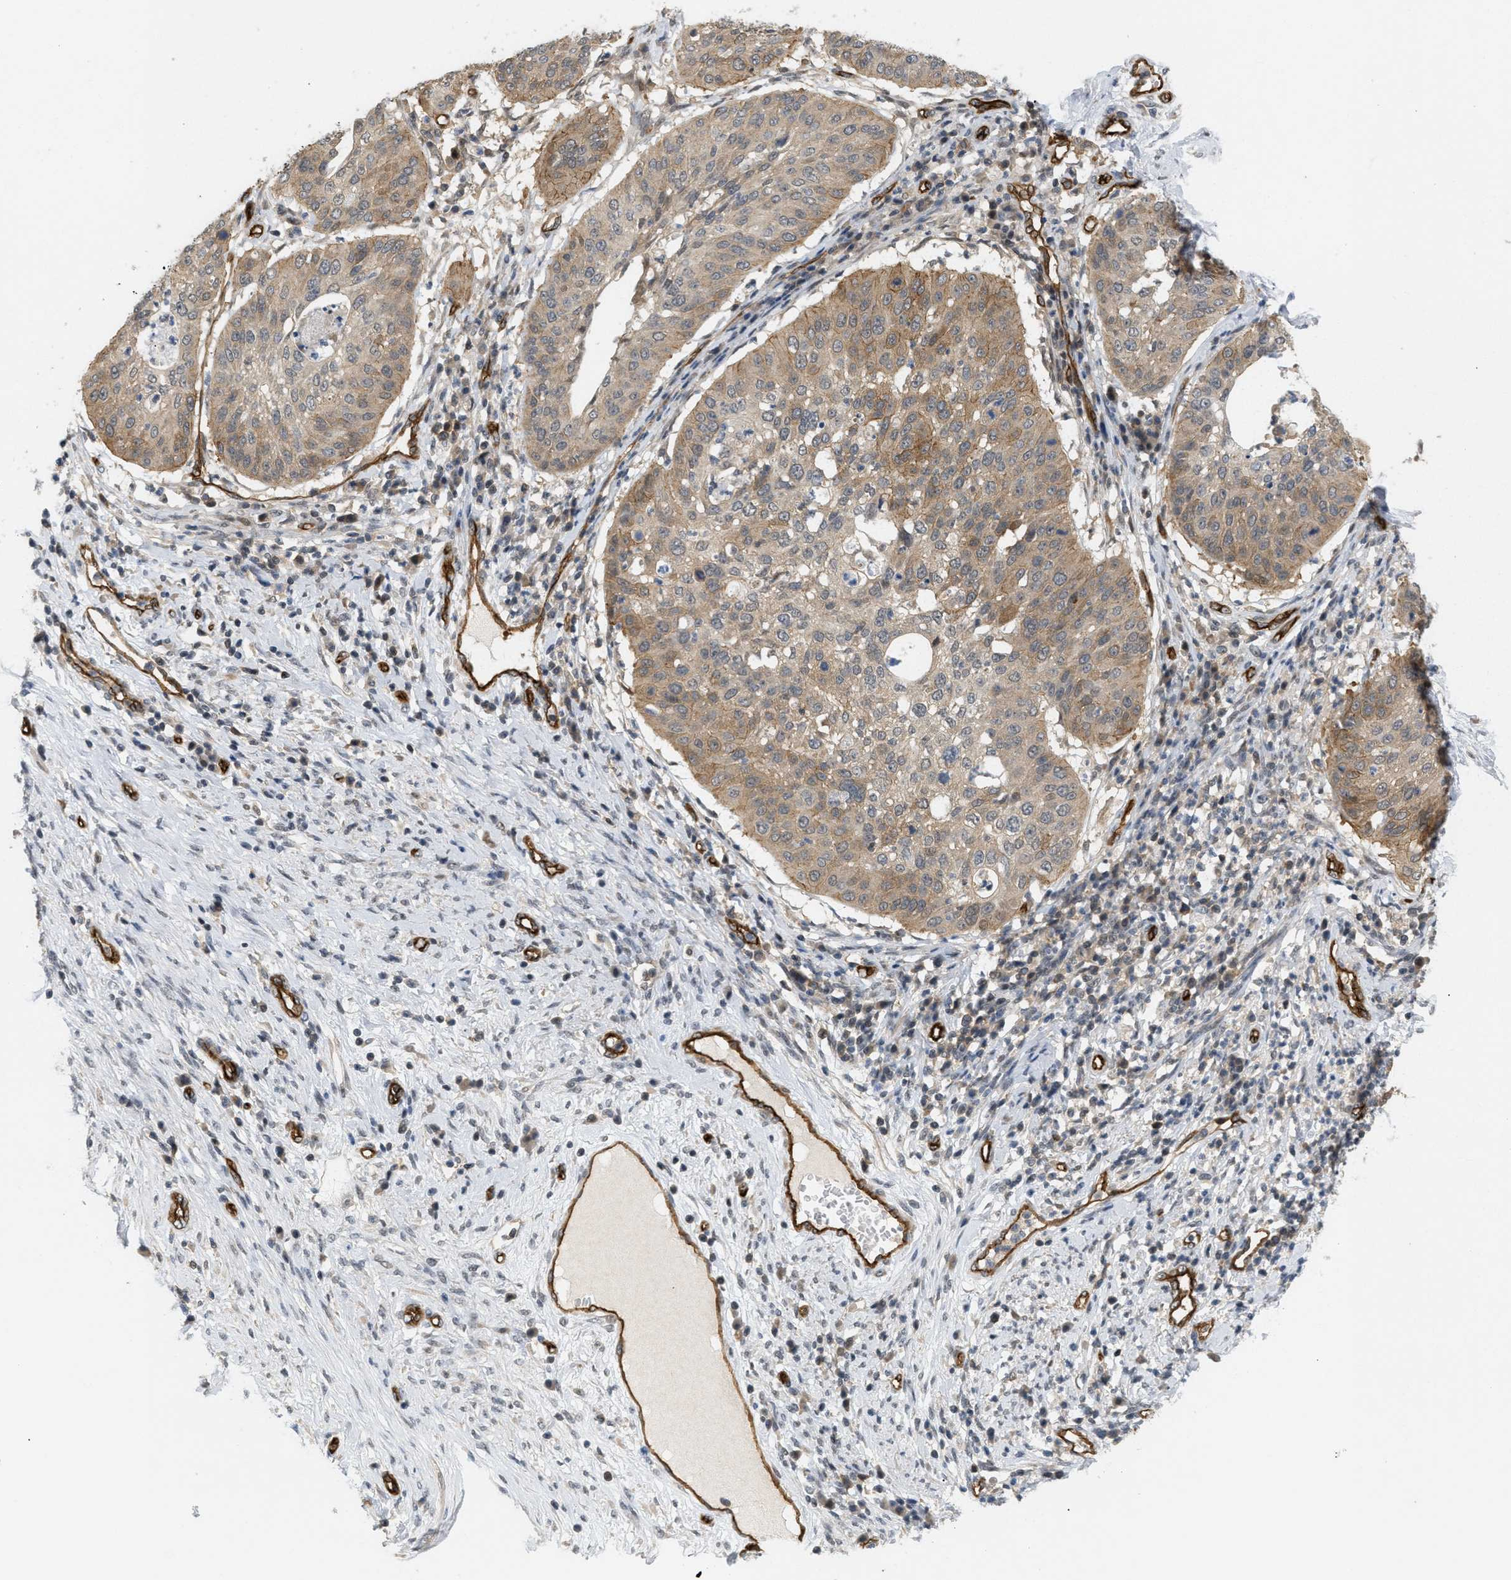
{"staining": {"intensity": "moderate", "quantity": ">75%", "location": "cytoplasmic/membranous"}, "tissue": "cervical cancer", "cell_type": "Tumor cells", "image_type": "cancer", "snomed": [{"axis": "morphology", "description": "Normal tissue, NOS"}, {"axis": "morphology", "description": "Squamous cell carcinoma, NOS"}, {"axis": "topography", "description": "Cervix"}], "caption": "A micrograph showing moderate cytoplasmic/membranous staining in about >75% of tumor cells in cervical cancer, as visualized by brown immunohistochemical staining.", "gene": "PALMD", "patient": {"sex": "female", "age": 39}}